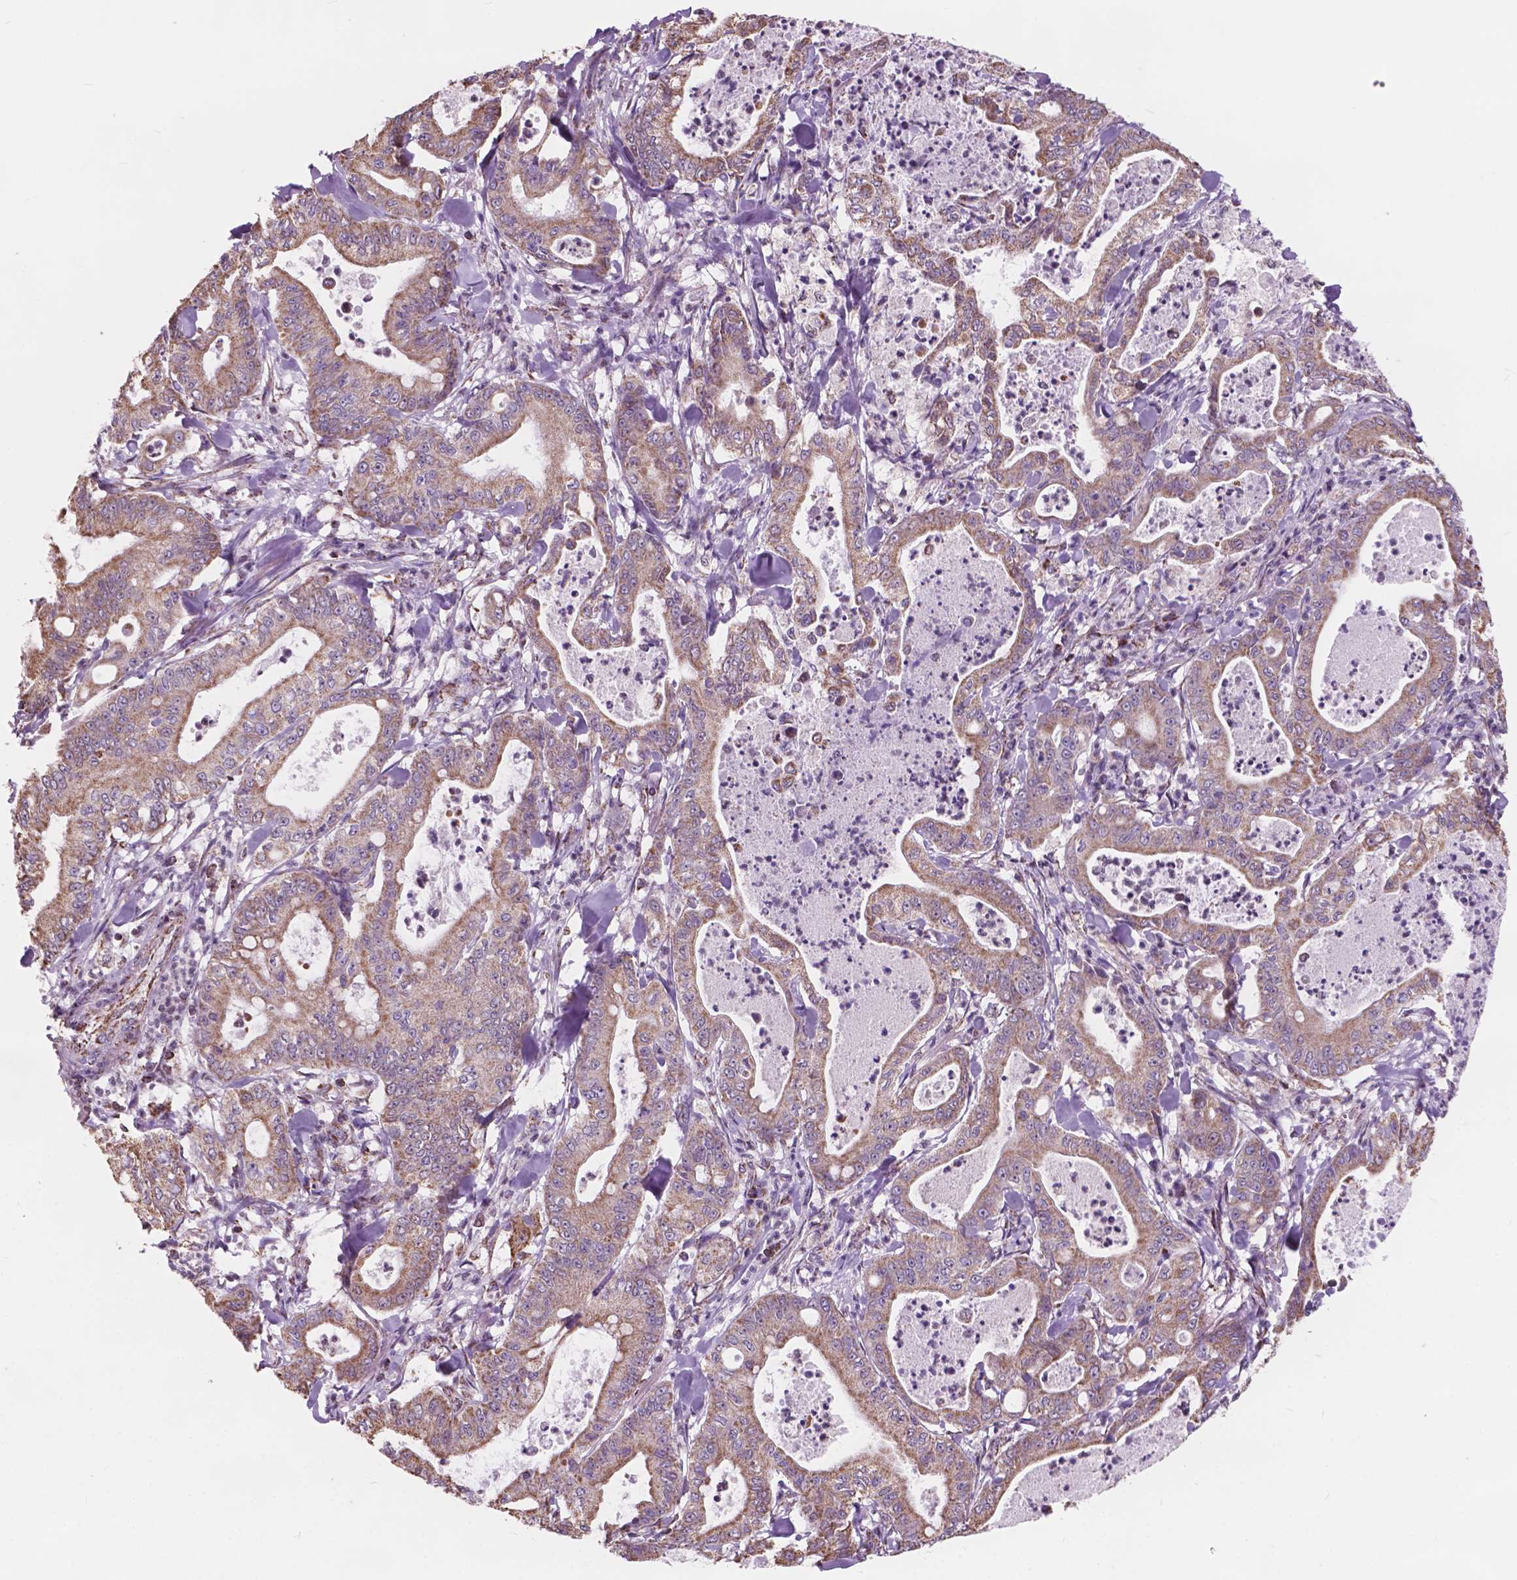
{"staining": {"intensity": "weak", "quantity": ">75%", "location": "cytoplasmic/membranous"}, "tissue": "pancreatic cancer", "cell_type": "Tumor cells", "image_type": "cancer", "snomed": [{"axis": "morphology", "description": "Adenocarcinoma, NOS"}, {"axis": "topography", "description": "Pancreas"}], "caption": "High-magnification brightfield microscopy of pancreatic adenocarcinoma stained with DAB (brown) and counterstained with hematoxylin (blue). tumor cells exhibit weak cytoplasmic/membranous positivity is appreciated in about>75% of cells.", "gene": "SCOC", "patient": {"sex": "male", "age": 71}}